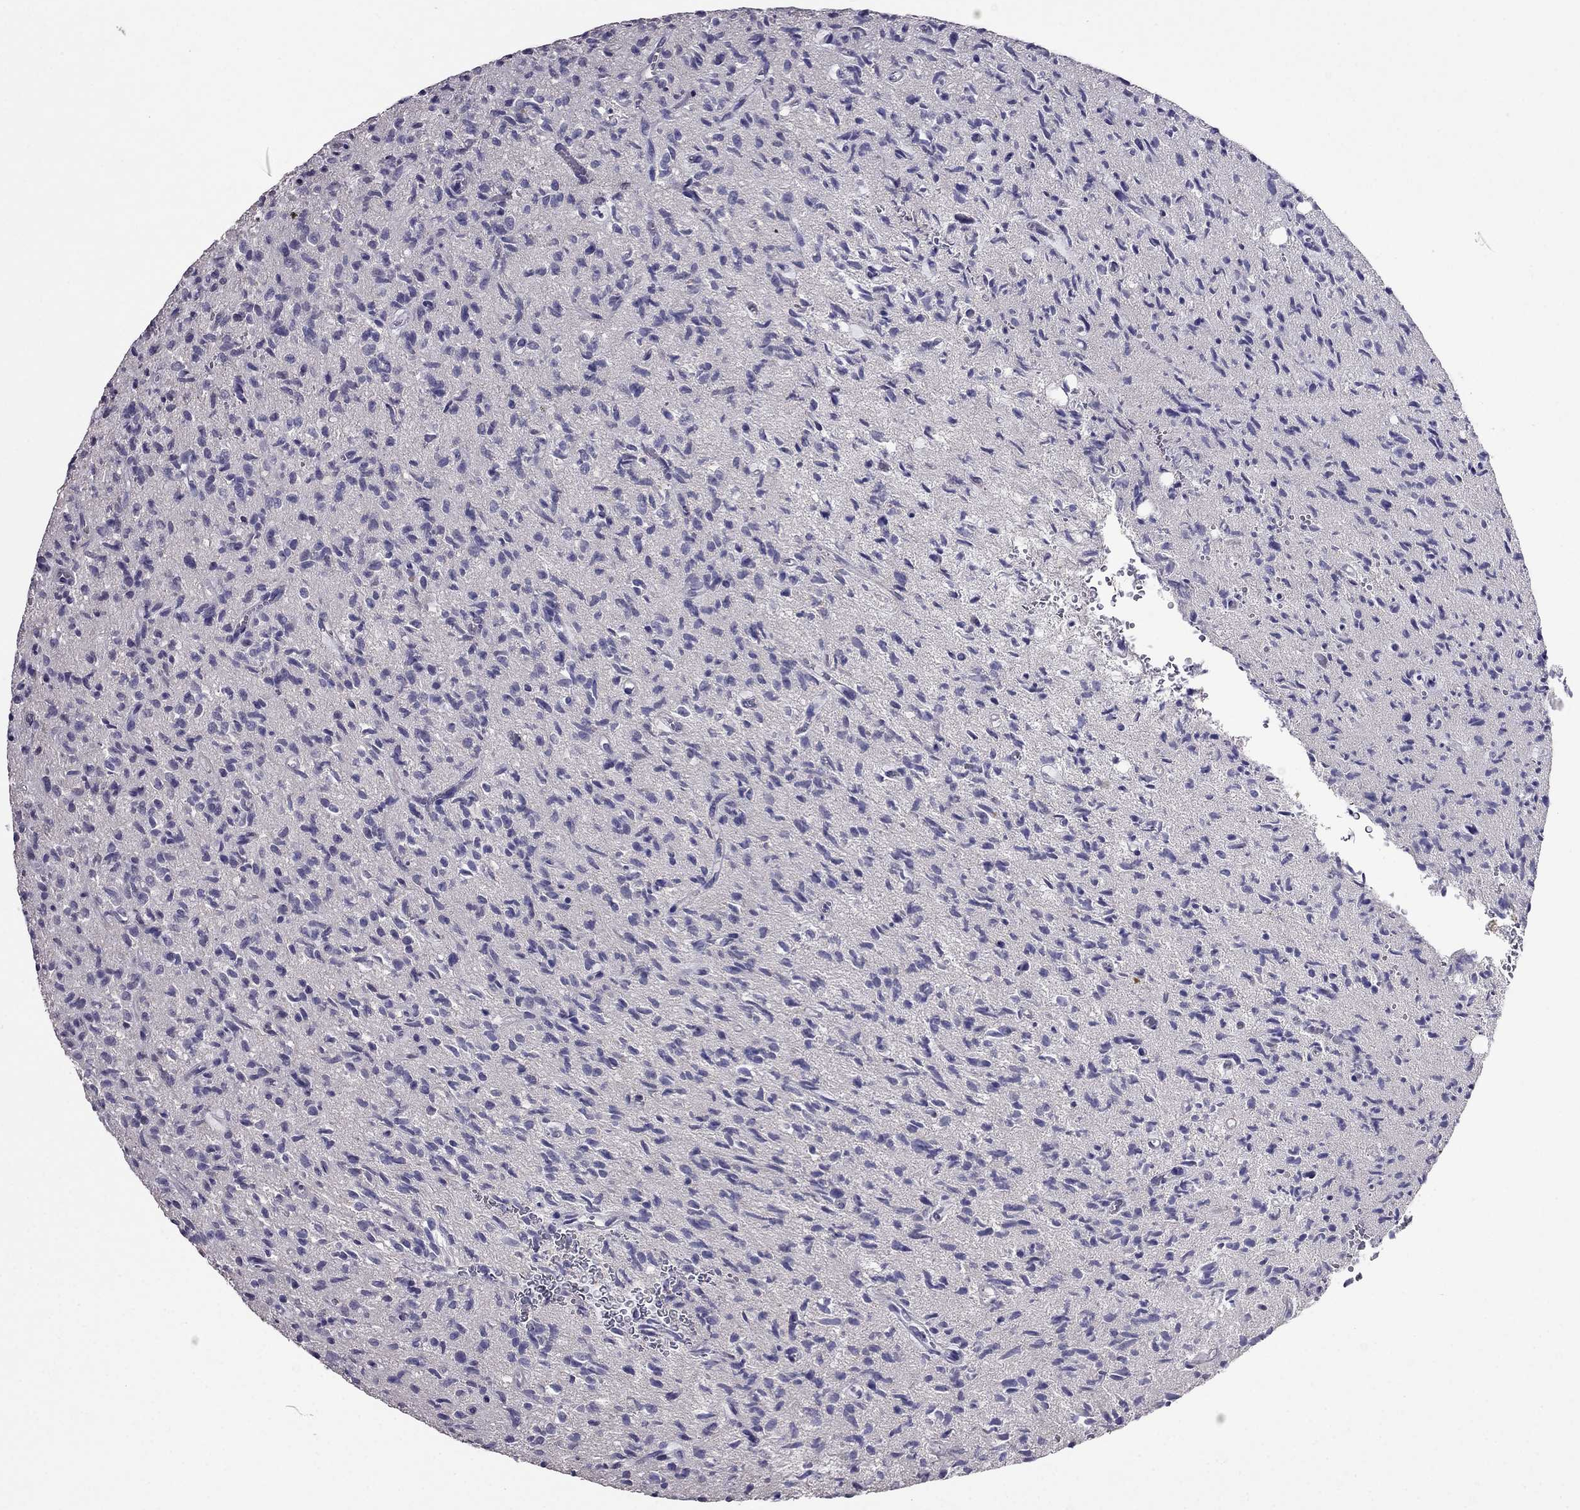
{"staining": {"intensity": "negative", "quantity": "none", "location": "none"}, "tissue": "glioma", "cell_type": "Tumor cells", "image_type": "cancer", "snomed": [{"axis": "morphology", "description": "Glioma, malignant, High grade"}, {"axis": "topography", "description": "Brain"}], "caption": "IHC of human malignant glioma (high-grade) displays no positivity in tumor cells.", "gene": "AQP9", "patient": {"sex": "male", "age": 64}}